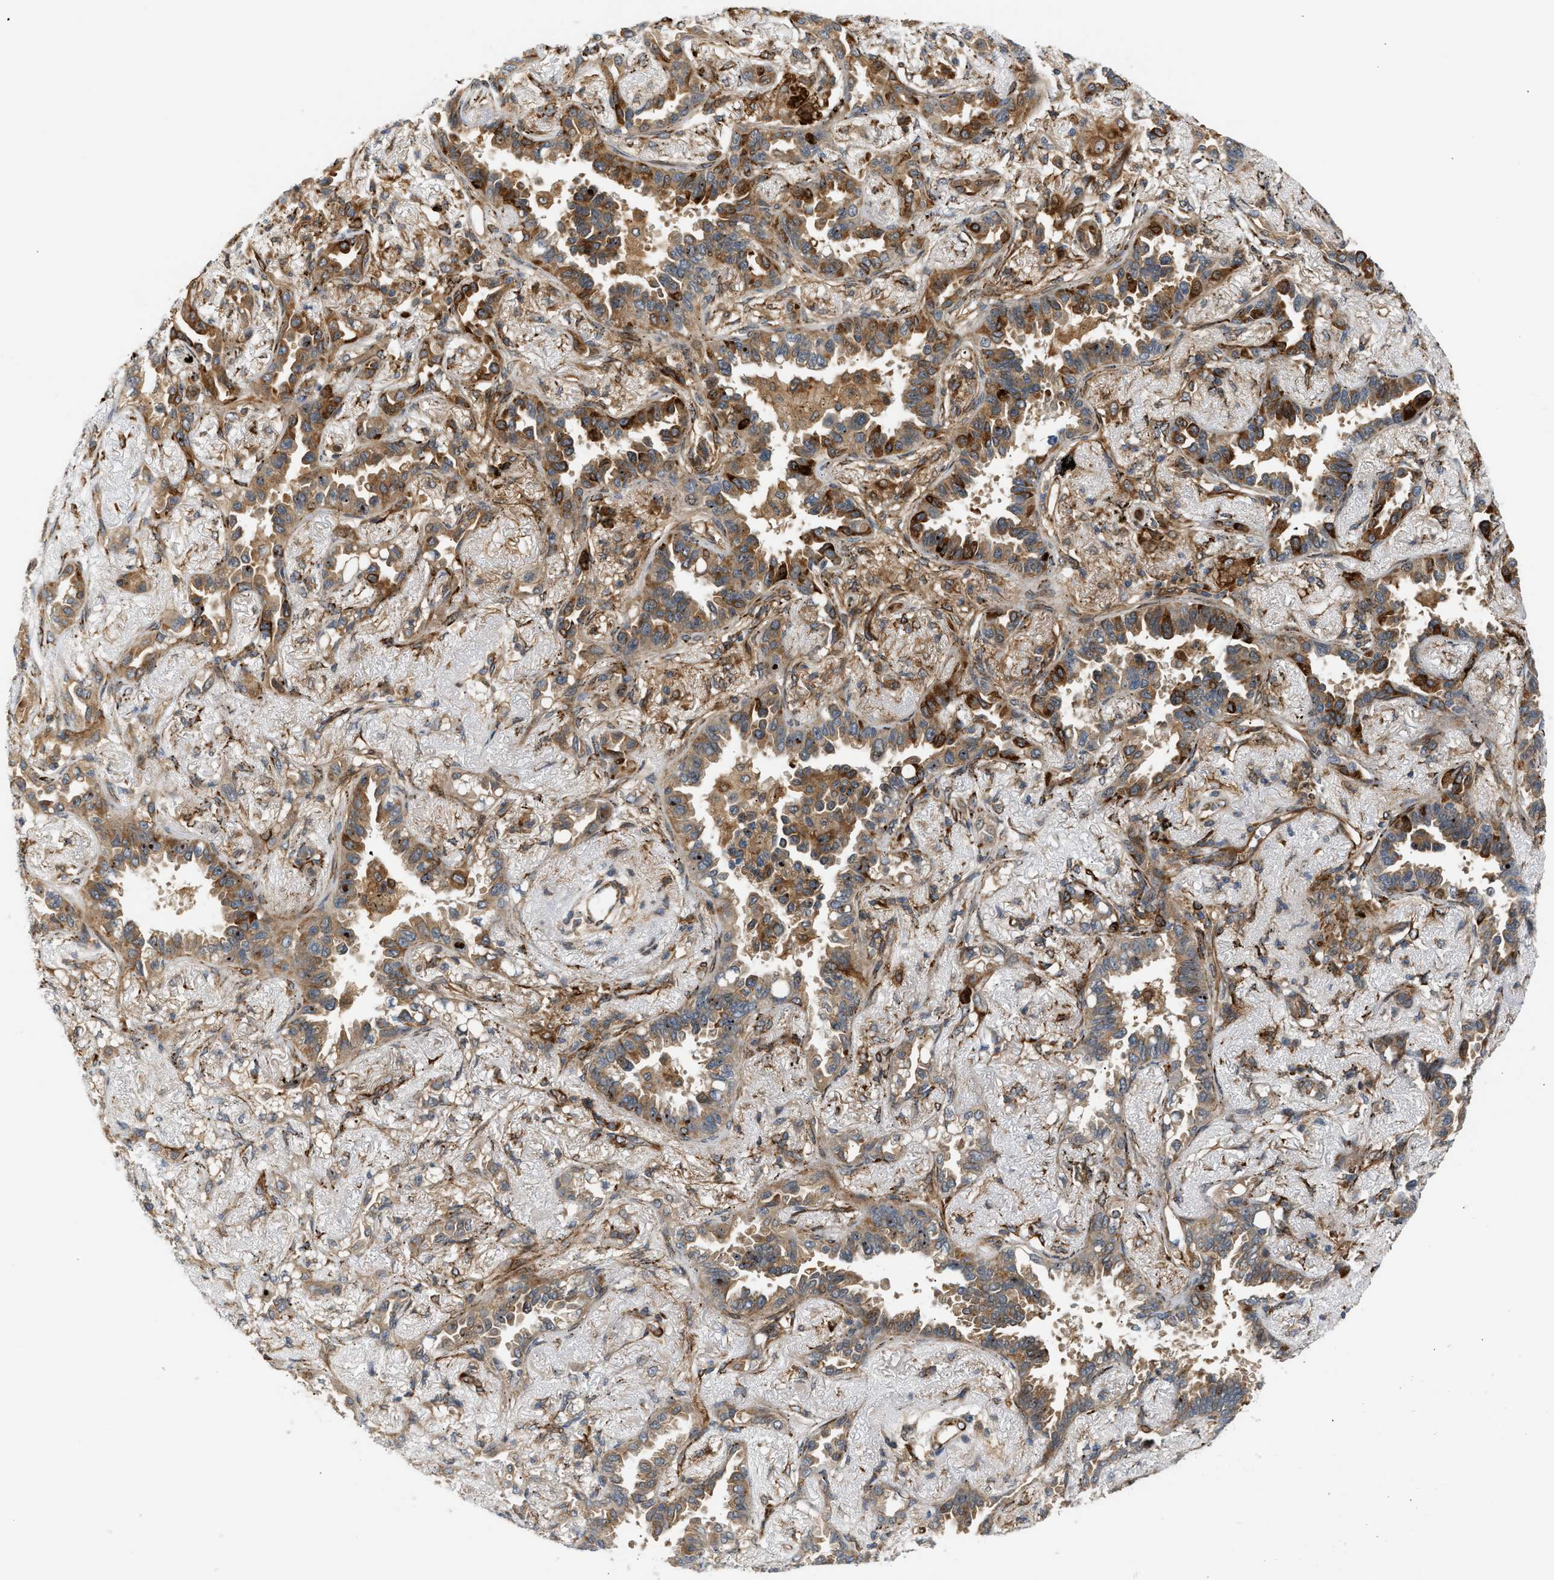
{"staining": {"intensity": "moderate", "quantity": ">75%", "location": "cytoplasmic/membranous"}, "tissue": "lung cancer", "cell_type": "Tumor cells", "image_type": "cancer", "snomed": [{"axis": "morphology", "description": "Adenocarcinoma, NOS"}, {"axis": "topography", "description": "Lung"}], "caption": "IHC (DAB (3,3'-diaminobenzidine)) staining of human lung adenocarcinoma reveals moderate cytoplasmic/membranous protein staining in approximately >75% of tumor cells. Nuclei are stained in blue.", "gene": "PLCG2", "patient": {"sex": "male", "age": 59}}